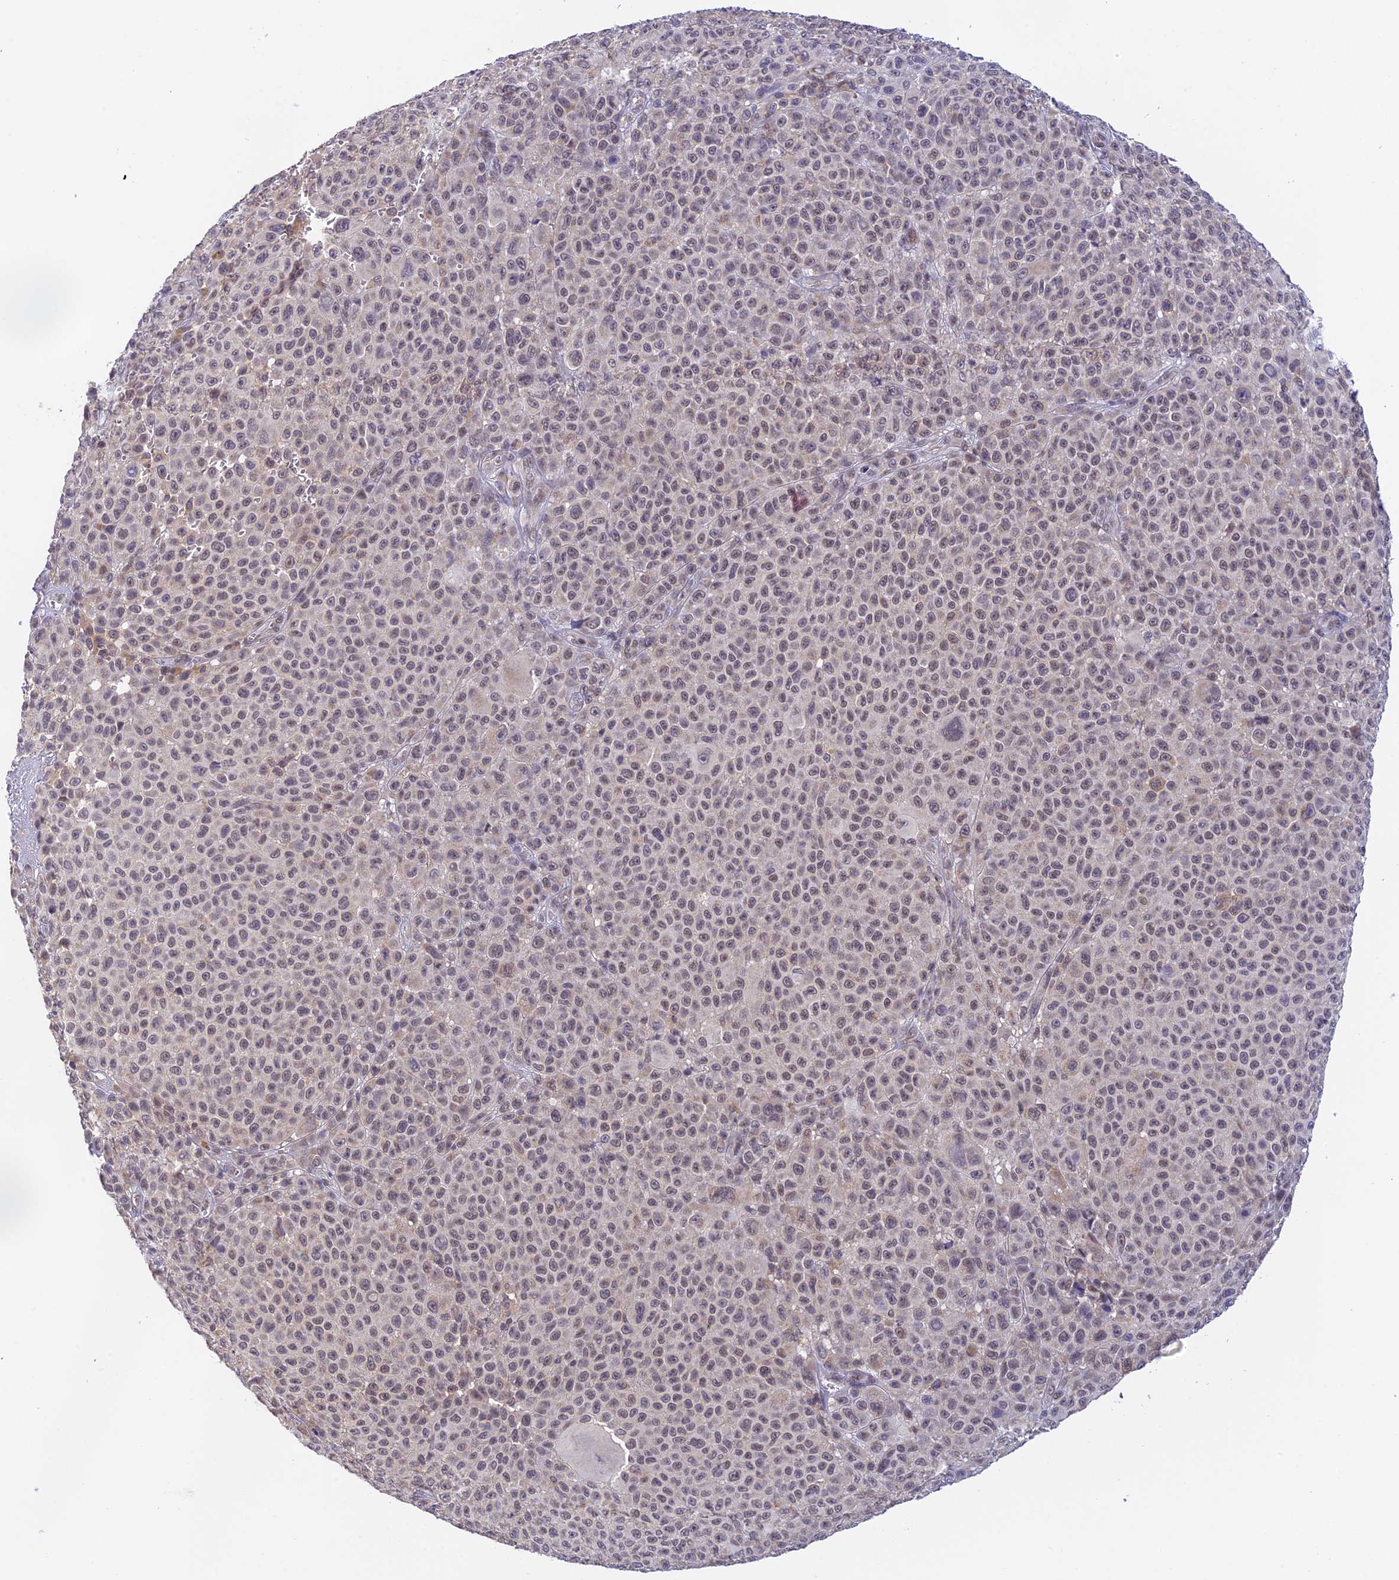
{"staining": {"intensity": "weak", "quantity": "<25%", "location": "nuclear"}, "tissue": "melanoma", "cell_type": "Tumor cells", "image_type": "cancer", "snomed": [{"axis": "morphology", "description": "Malignant melanoma, NOS"}, {"axis": "topography", "description": "Skin"}], "caption": "This micrograph is of melanoma stained with immunohistochemistry to label a protein in brown with the nuclei are counter-stained blue. There is no positivity in tumor cells. (DAB immunohistochemistry (IHC) visualized using brightfield microscopy, high magnification).", "gene": "PEX16", "patient": {"sex": "female", "age": 94}}